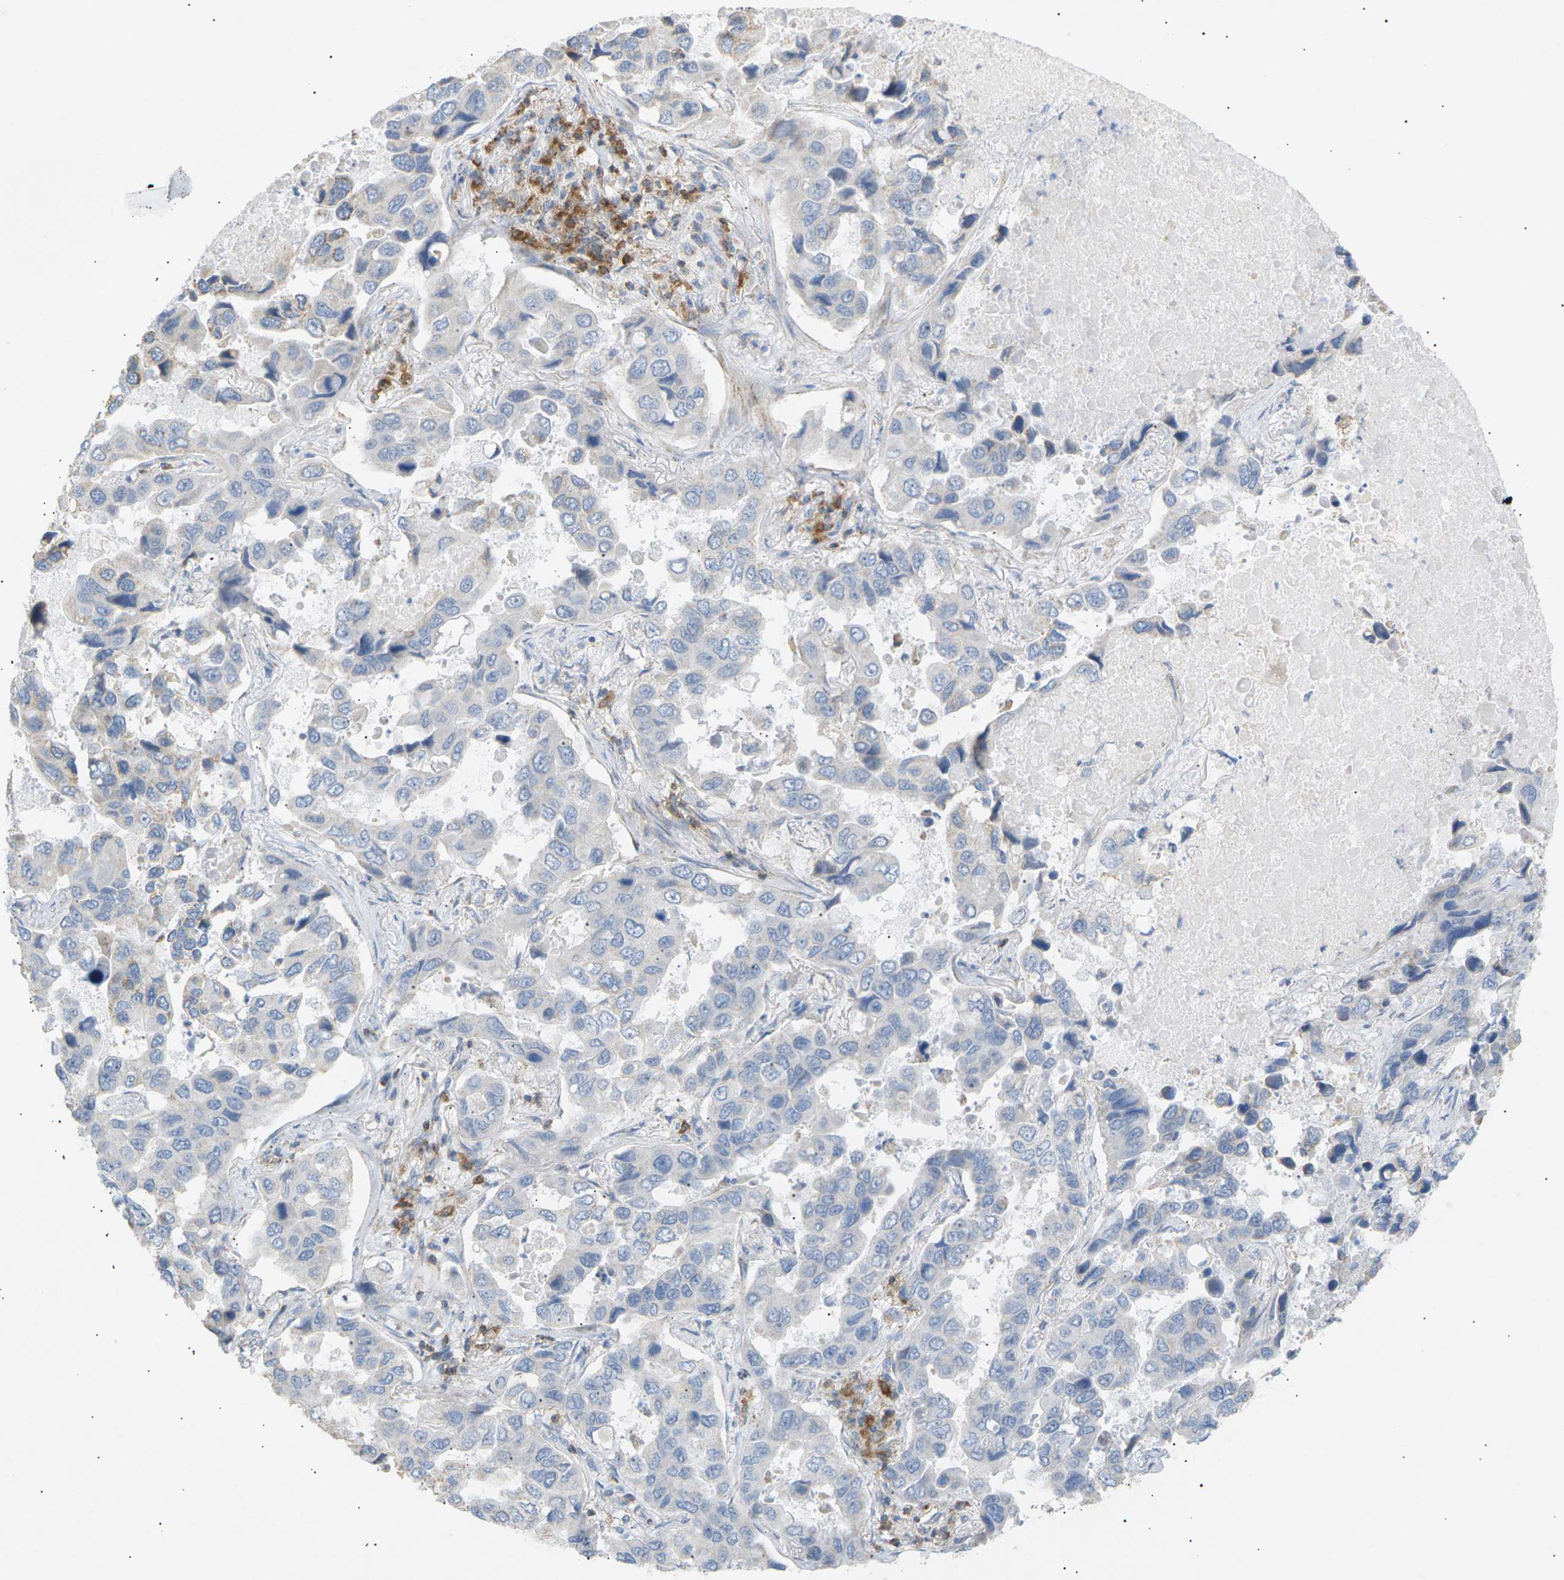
{"staining": {"intensity": "negative", "quantity": "none", "location": "none"}, "tissue": "lung cancer", "cell_type": "Tumor cells", "image_type": "cancer", "snomed": [{"axis": "morphology", "description": "Adenocarcinoma, NOS"}, {"axis": "topography", "description": "Lung"}], "caption": "This is an immunohistochemistry image of lung cancer (adenocarcinoma). There is no positivity in tumor cells.", "gene": "LIME1", "patient": {"sex": "male", "age": 64}}